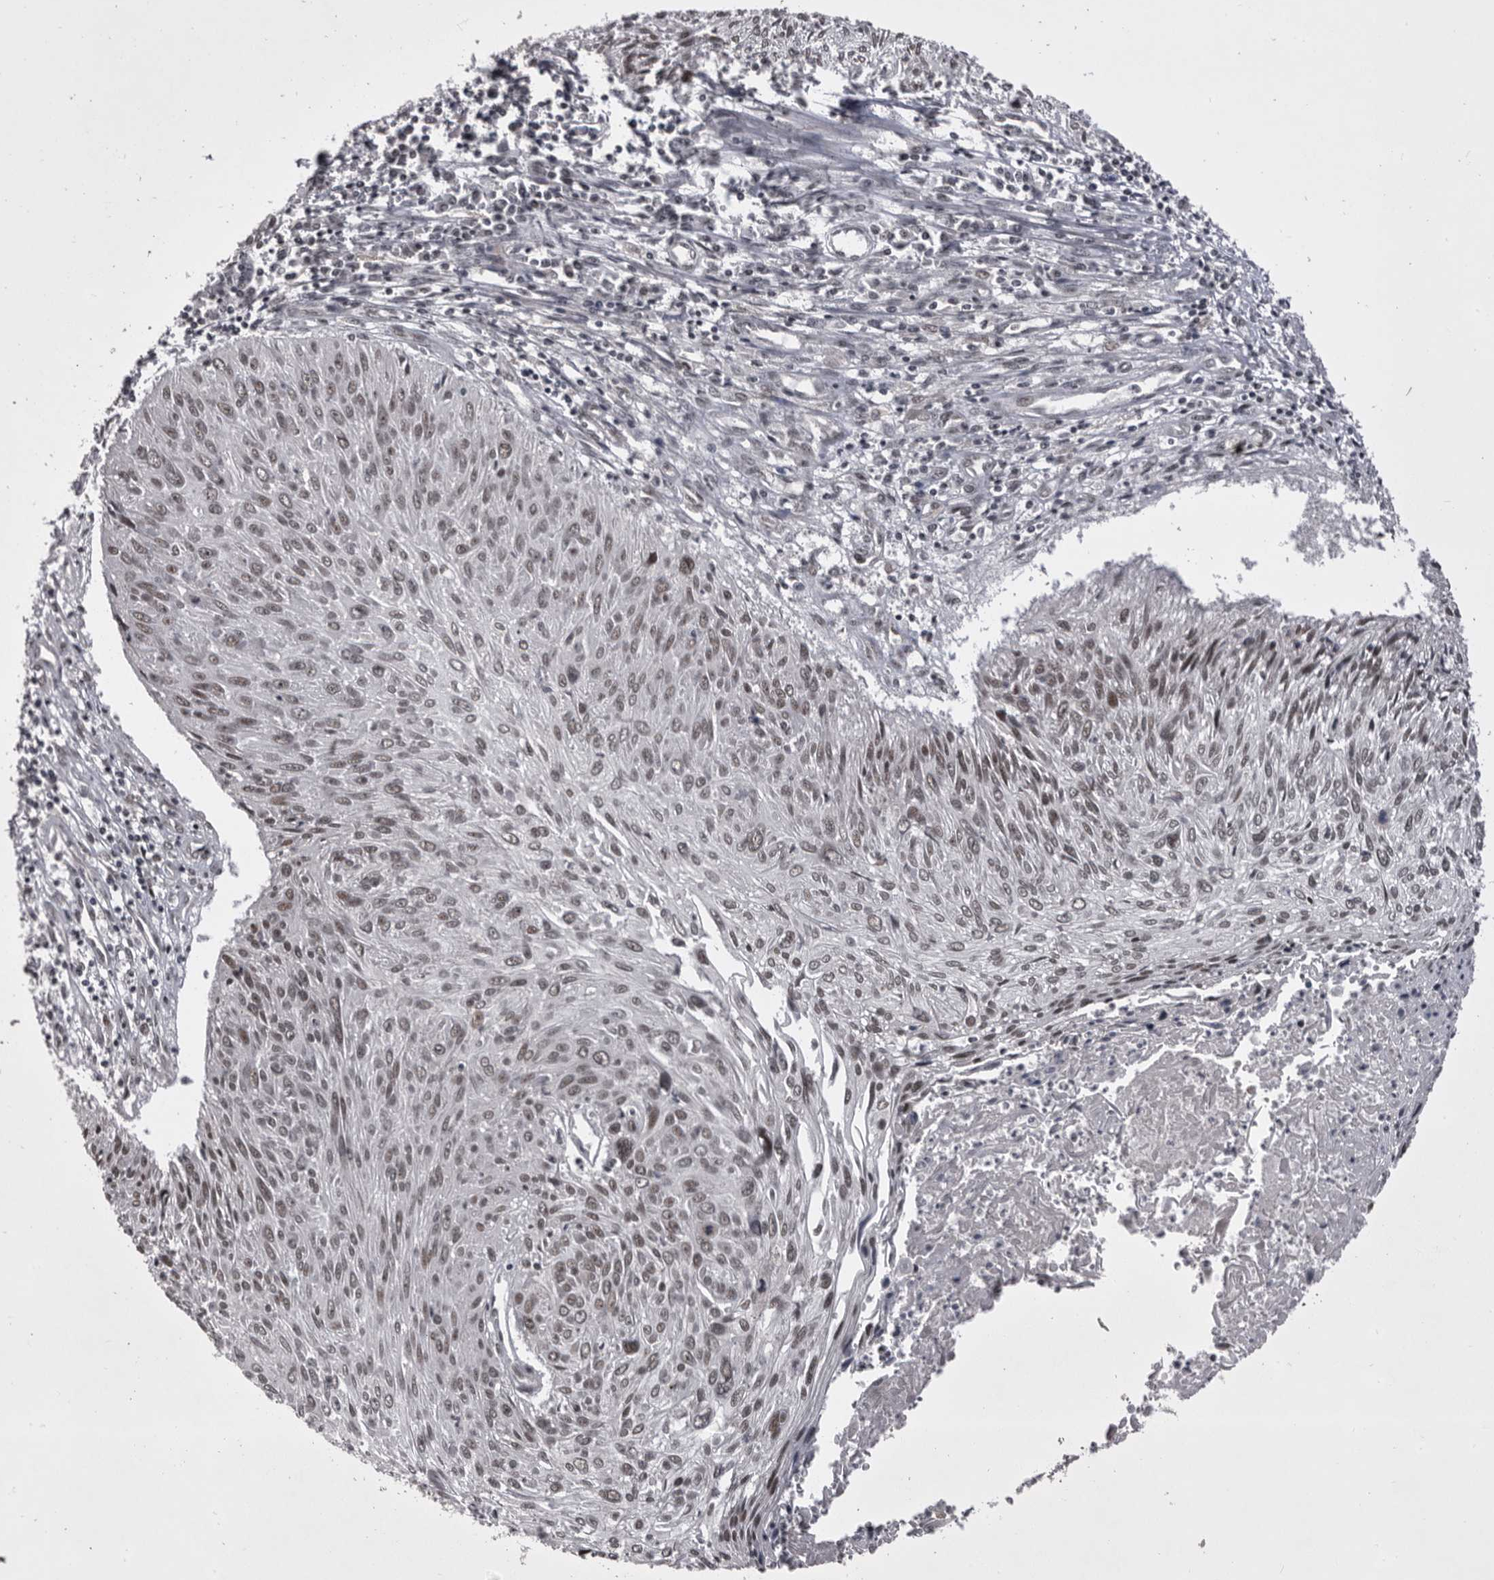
{"staining": {"intensity": "weak", "quantity": "<25%", "location": "nuclear"}, "tissue": "cervical cancer", "cell_type": "Tumor cells", "image_type": "cancer", "snomed": [{"axis": "morphology", "description": "Squamous cell carcinoma, NOS"}, {"axis": "topography", "description": "Cervix"}], "caption": "An immunohistochemistry (IHC) histopathology image of cervical squamous cell carcinoma is shown. There is no staining in tumor cells of cervical squamous cell carcinoma. (Stains: DAB immunohistochemistry with hematoxylin counter stain, Microscopy: brightfield microscopy at high magnification).", "gene": "PRPF3", "patient": {"sex": "female", "age": 51}}